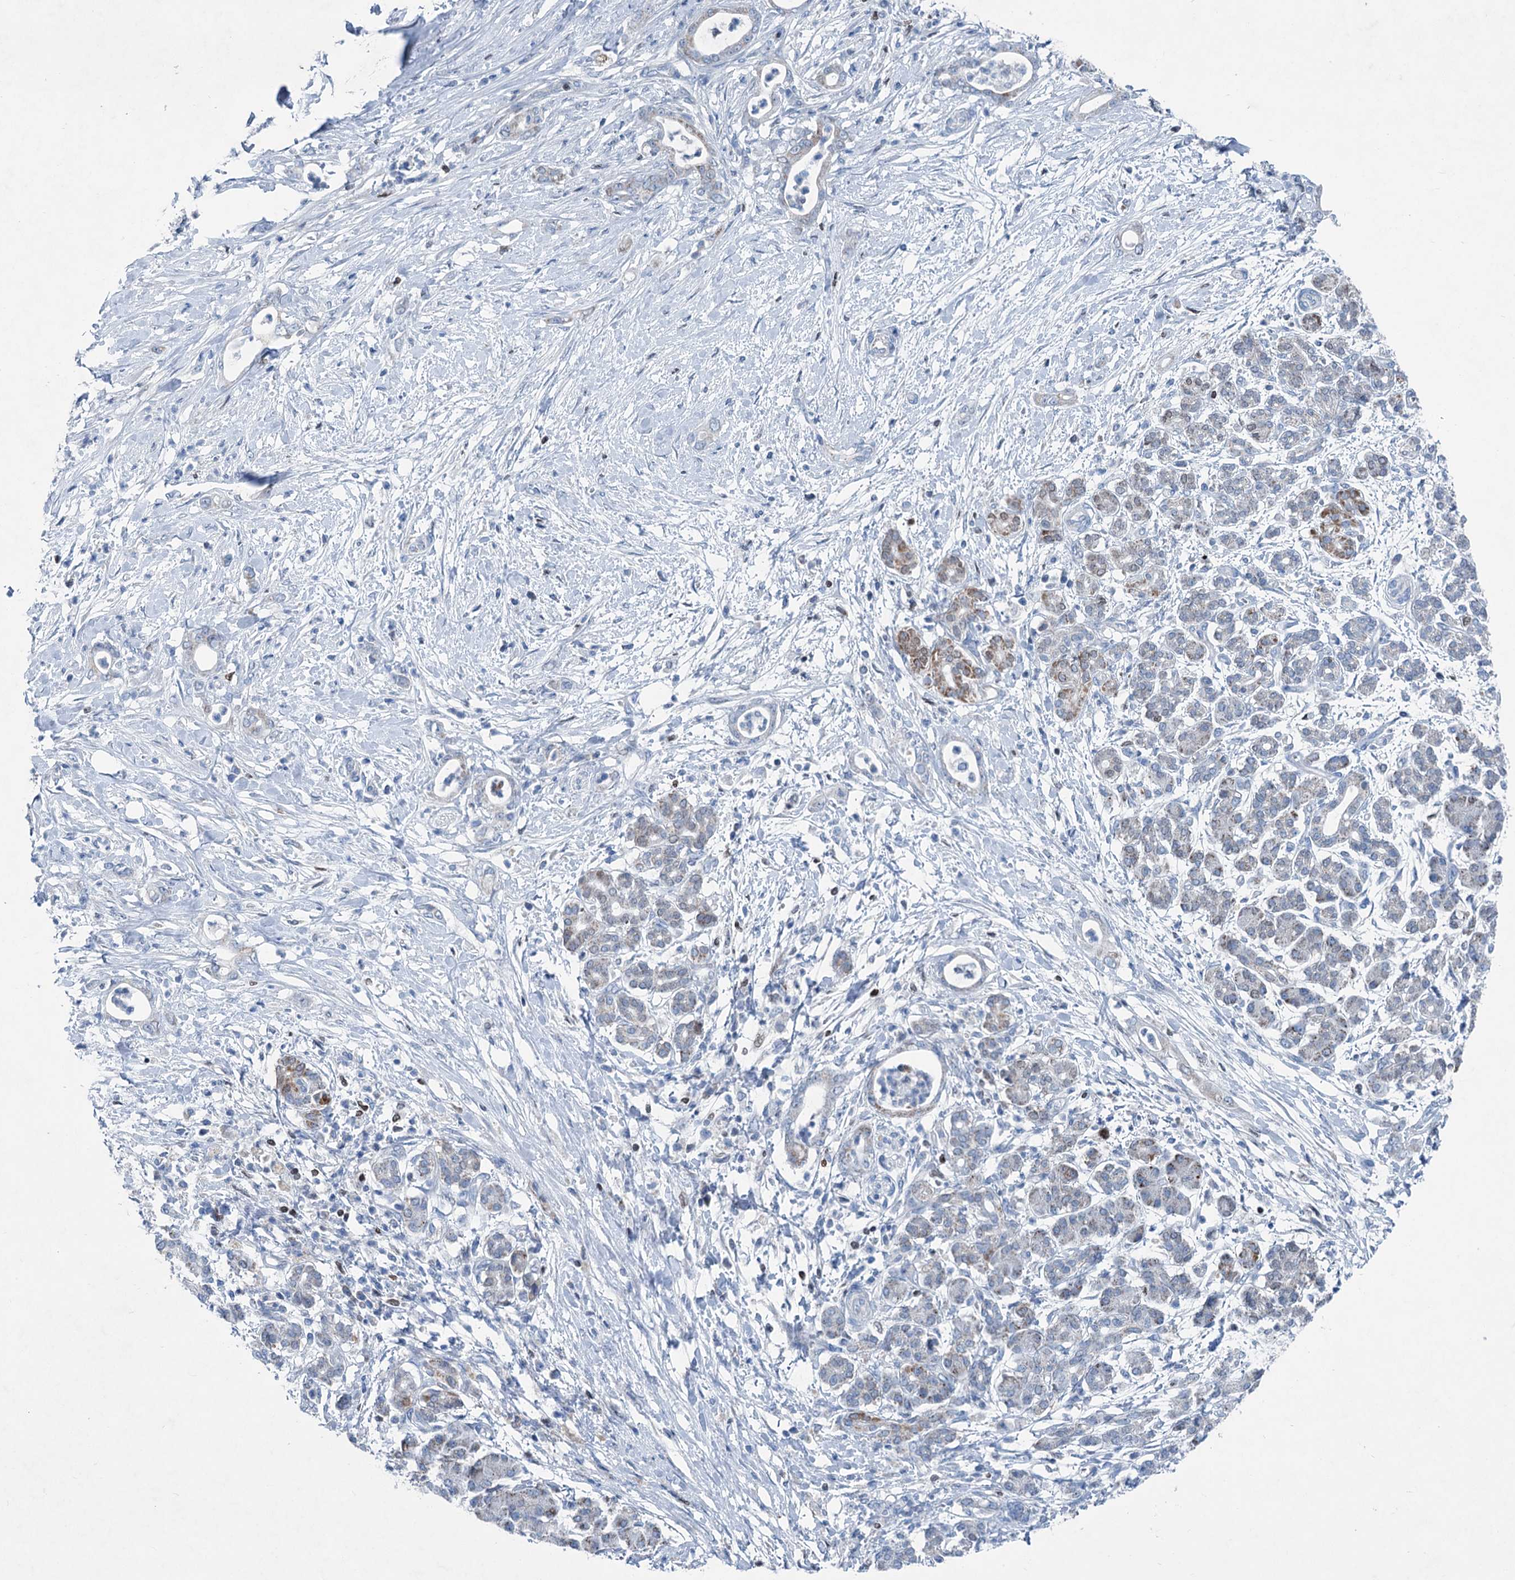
{"staining": {"intensity": "negative", "quantity": "none", "location": "none"}, "tissue": "pancreatic cancer", "cell_type": "Tumor cells", "image_type": "cancer", "snomed": [{"axis": "morphology", "description": "Adenocarcinoma, NOS"}, {"axis": "topography", "description": "Pancreas"}], "caption": "DAB (3,3'-diaminobenzidine) immunohistochemical staining of pancreatic cancer (adenocarcinoma) reveals no significant expression in tumor cells.", "gene": "ELP4", "patient": {"sex": "female", "age": 55}}